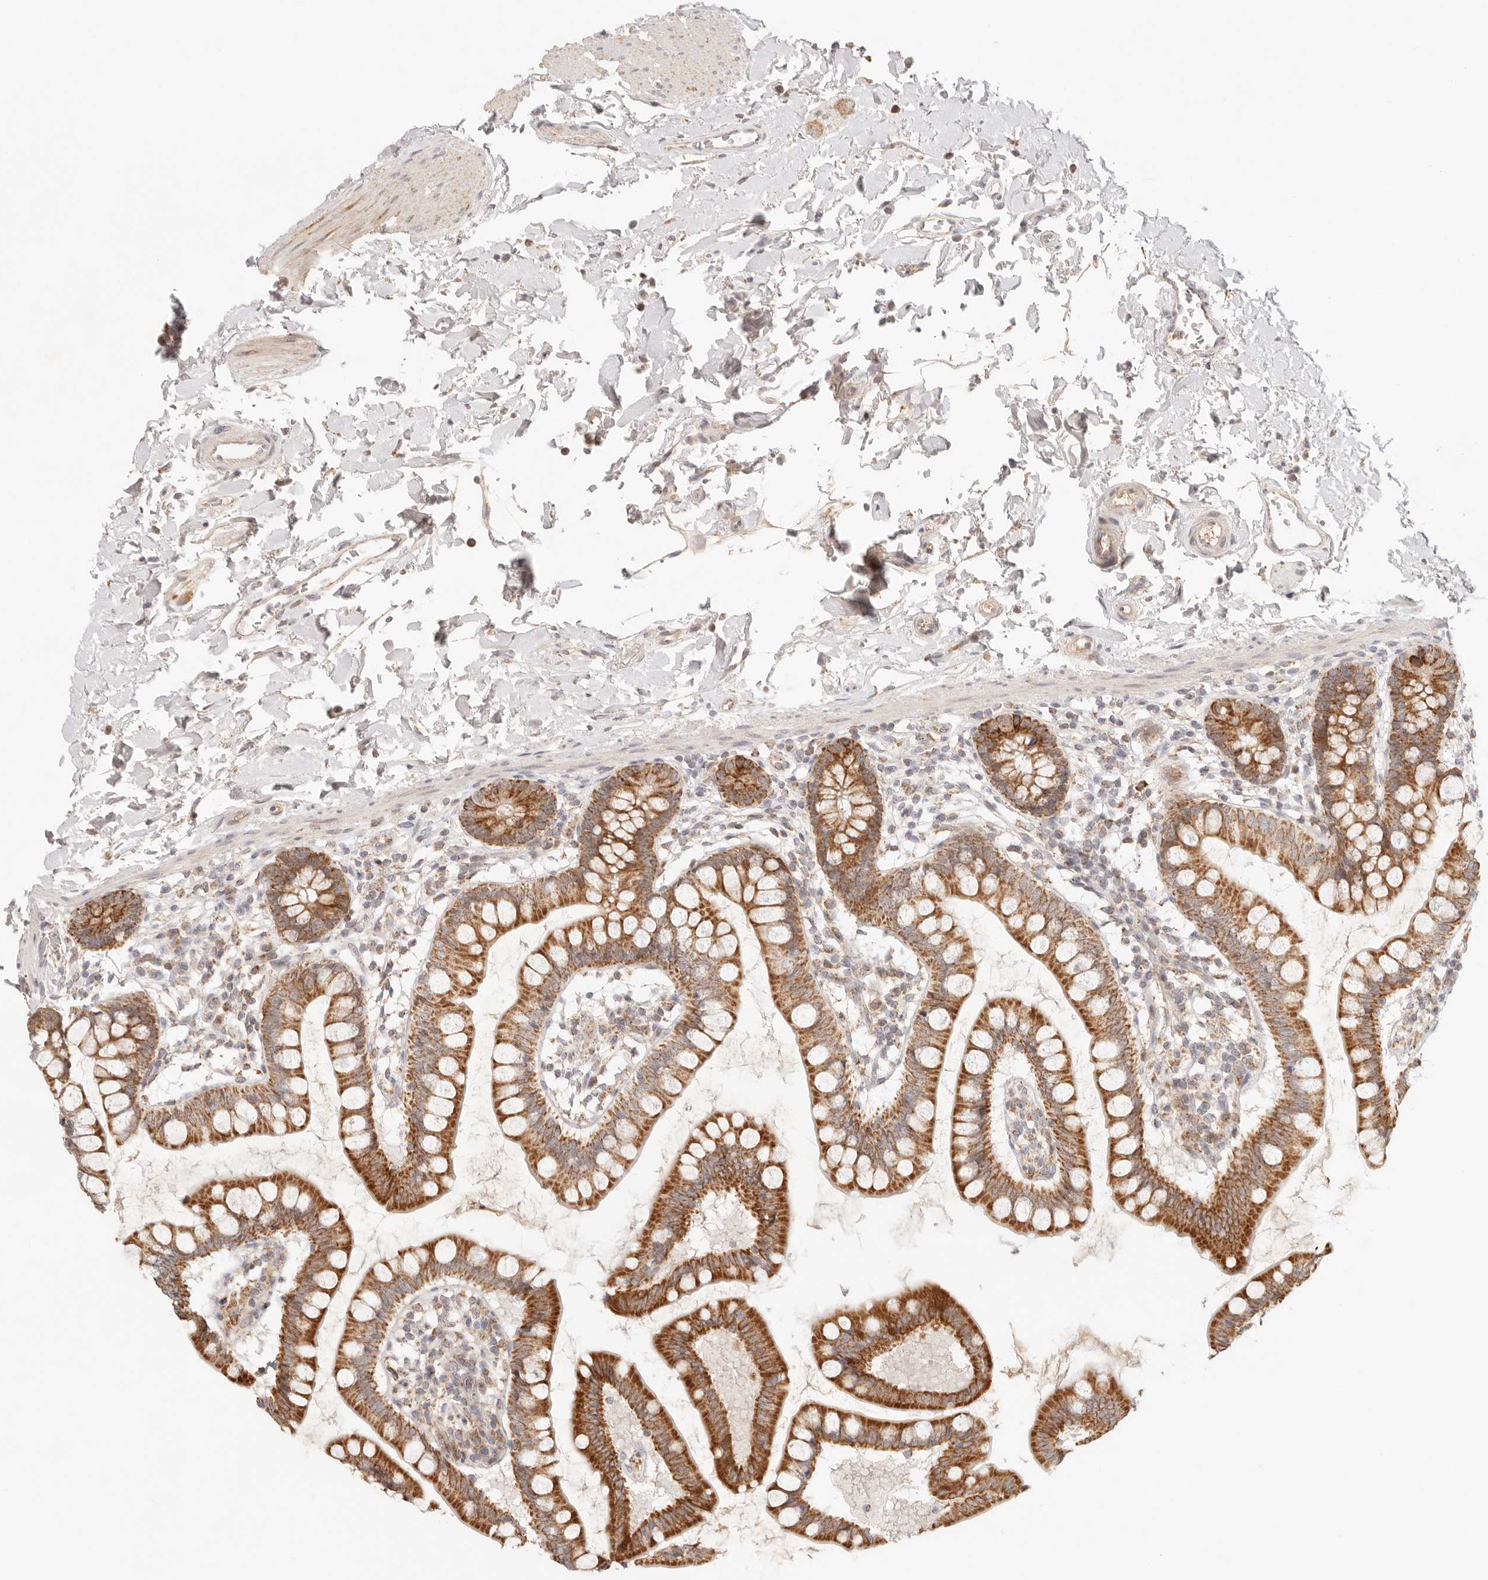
{"staining": {"intensity": "strong", "quantity": ">75%", "location": "cytoplasmic/membranous"}, "tissue": "small intestine", "cell_type": "Glandular cells", "image_type": "normal", "snomed": [{"axis": "morphology", "description": "Normal tissue, NOS"}, {"axis": "topography", "description": "Small intestine"}], "caption": "There is high levels of strong cytoplasmic/membranous positivity in glandular cells of benign small intestine, as demonstrated by immunohistochemical staining (brown color).", "gene": "COA6", "patient": {"sex": "female", "age": 84}}